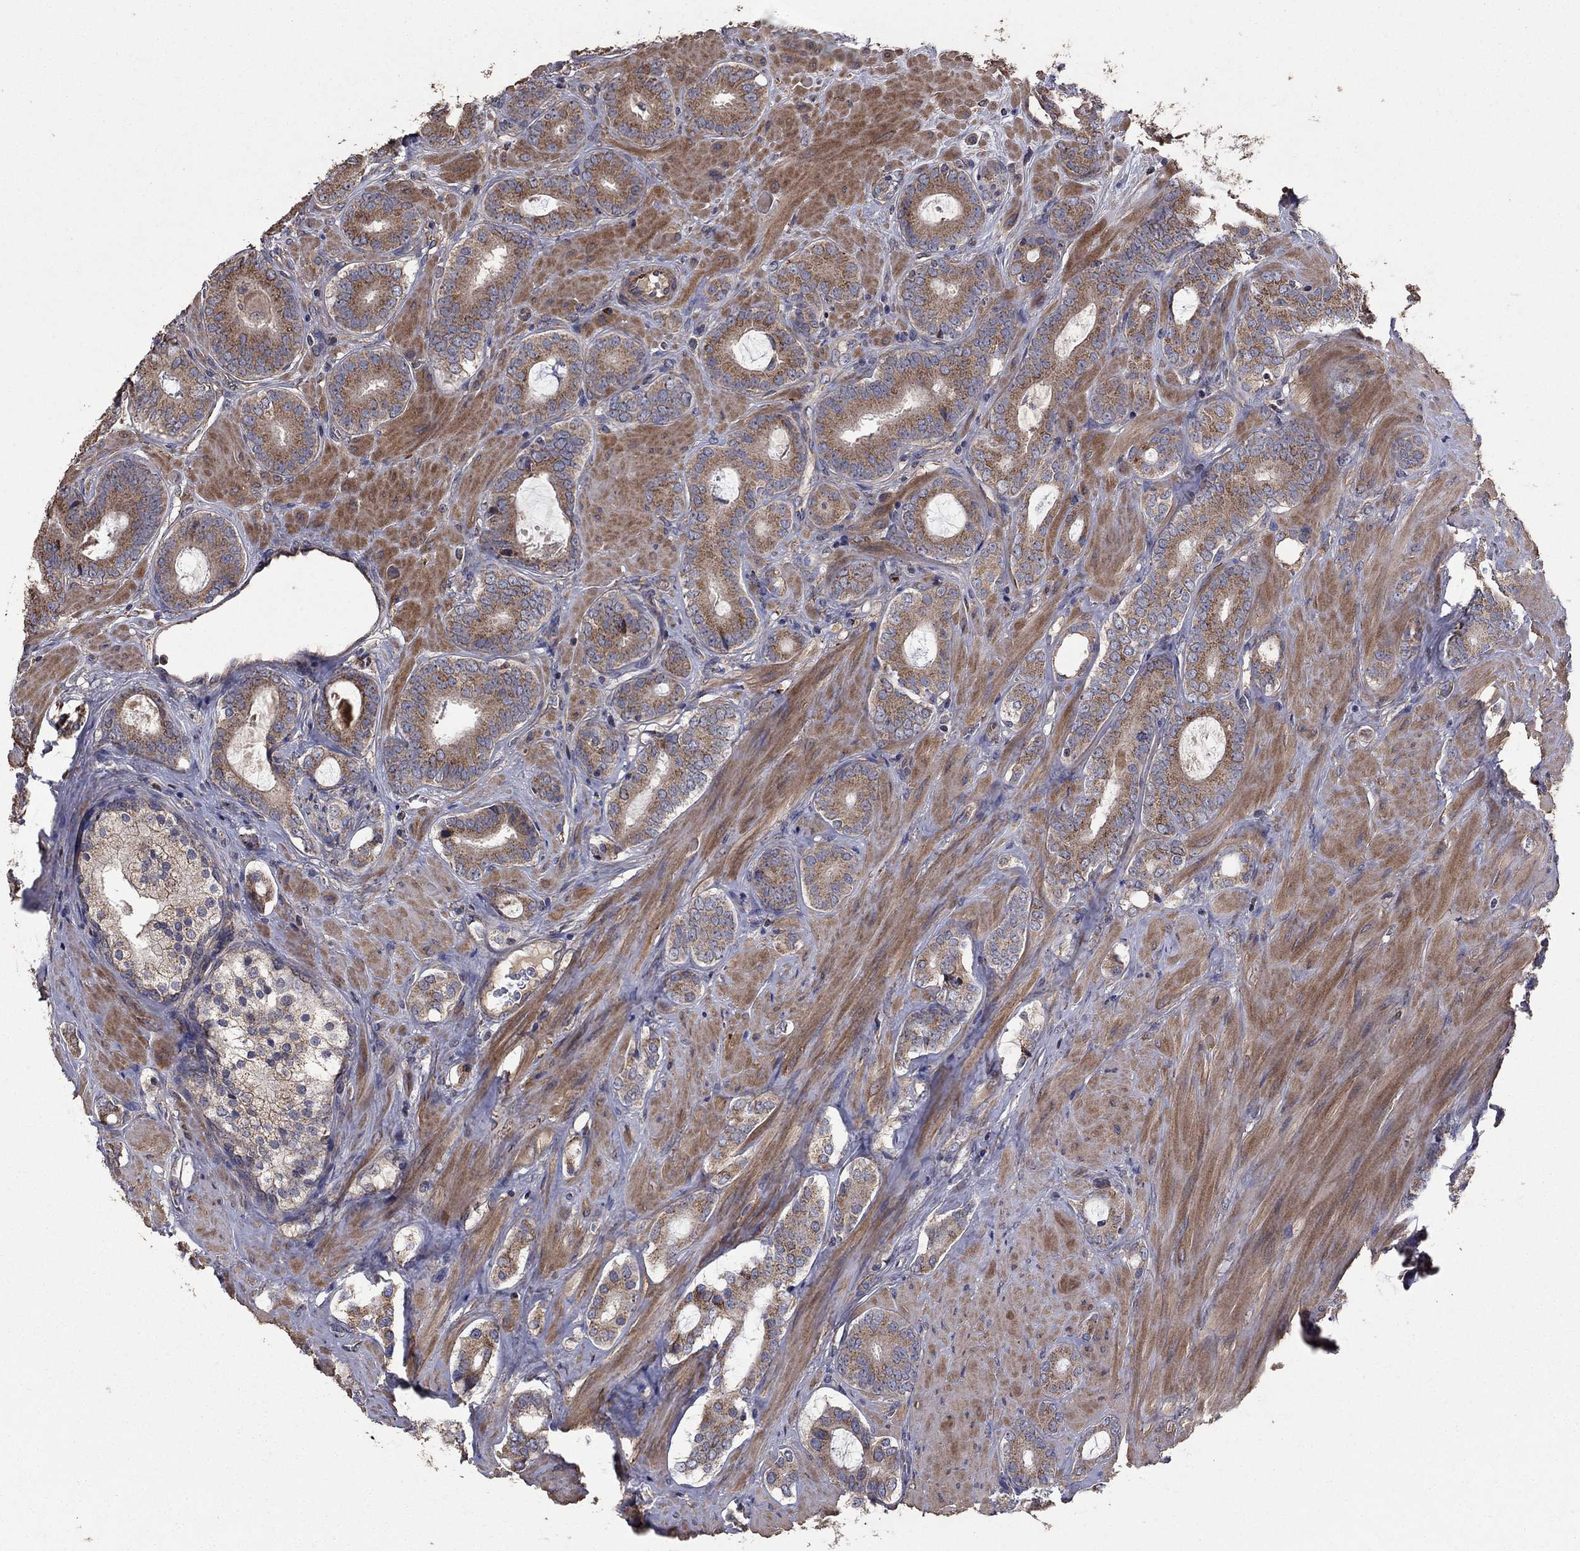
{"staining": {"intensity": "moderate", "quantity": "25%-75%", "location": "cytoplasmic/membranous"}, "tissue": "prostate cancer", "cell_type": "Tumor cells", "image_type": "cancer", "snomed": [{"axis": "morphology", "description": "Adenocarcinoma, NOS"}, {"axis": "topography", "description": "Prostate"}], "caption": "High-power microscopy captured an IHC image of adenocarcinoma (prostate), revealing moderate cytoplasmic/membranous expression in approximately 25%-75% of tumor cells. The protein of interest is shown in brown color, while the nuclei are stained blue.", "gene": "FLT4", "patient": {"sex": "male", "age": 55}}